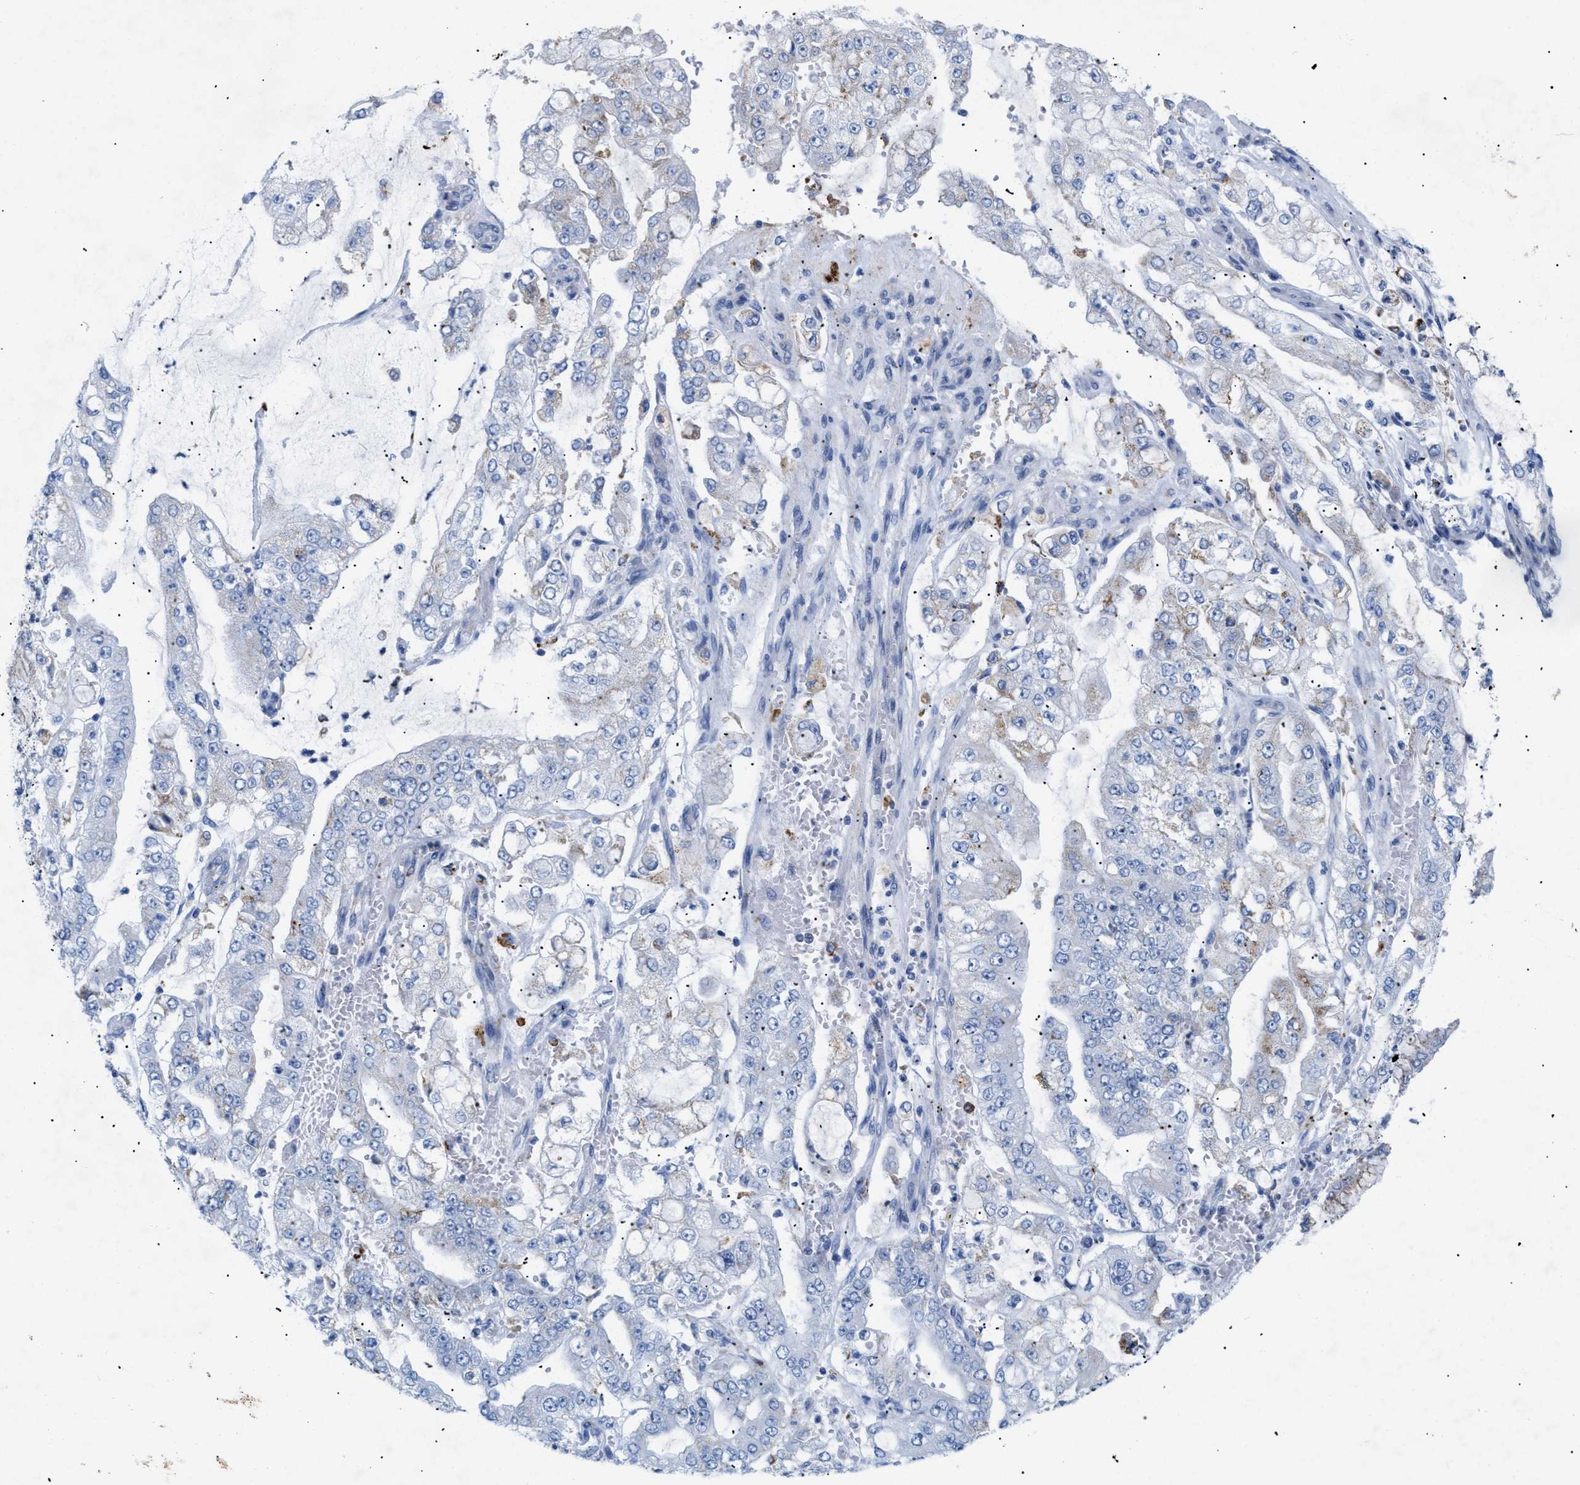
{"staining": {"intensity": "moderate", "quantity": "<25%", "location": "cytoplasmic/membranous"}, "tissue": "stomach cancer", "cell_type": "Tumor cells", "image_type": "cancer", "snomed": [{"axis": "morphology", "description": "Adenocarcinoma, NOS"}, {"axis": "topography", "description": "Stomach"}], "caption": "Brown immunohistochemical staining in human stomach cancer (adenocarcinoma) displays moderate cytoplasmic/membranous expression in about <25% of tumor cells.", "gene": "DRAM2", "patient": {"sex": "male", "age": 76}}